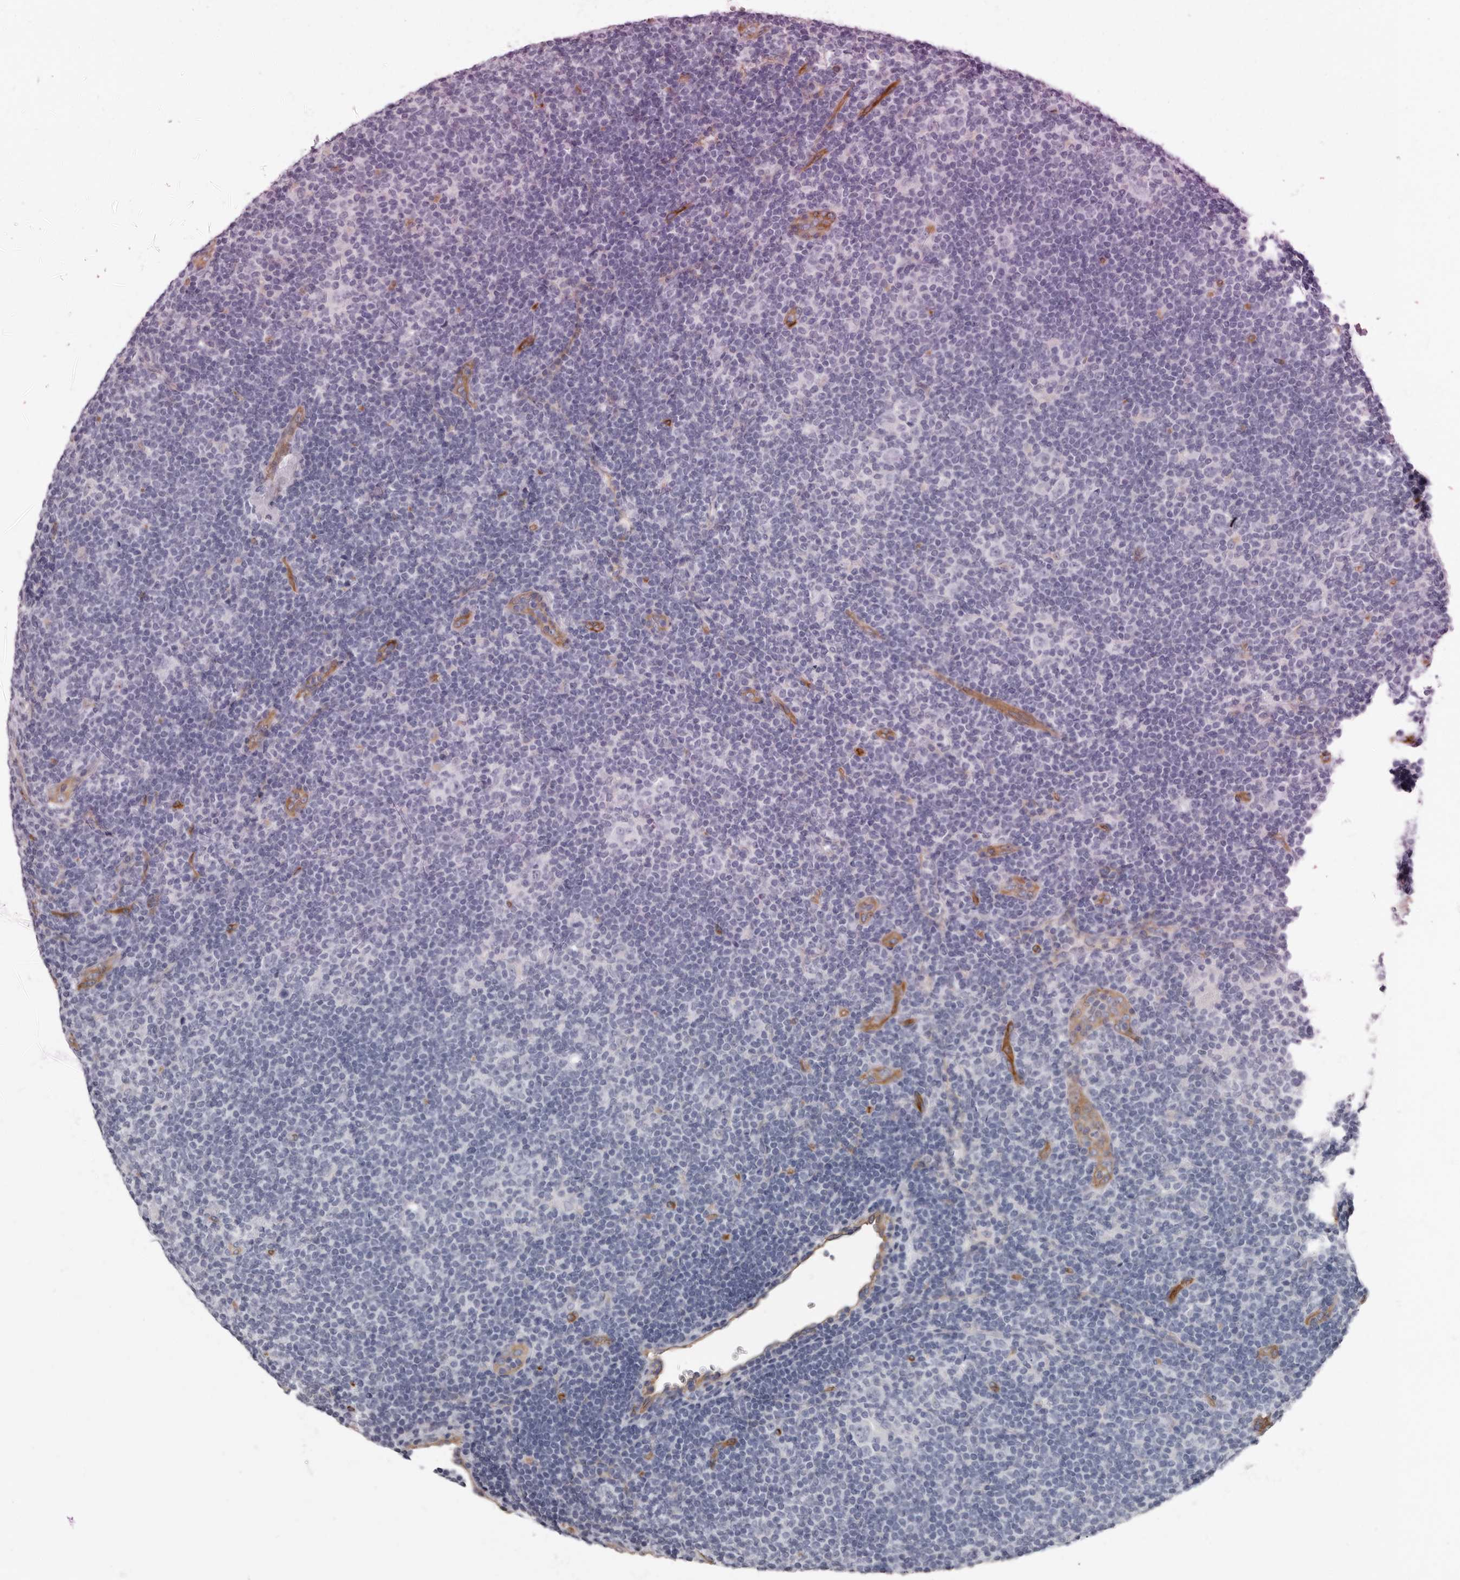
{"staining": {"intensity": "negative", "quantity": "none", "location": "none"}, "tissue": "lymphoma", "cell_type": "Tumor cells", "image_type": "cancer", "snomed": [{"axis": "morphology", "description": "Hodgkin's disease, NOS"}, {"axis": "topography", "description": "Lymph node"}], "caption": "A high-resolution micrograph shows immunohistochemistry (IHC) staining of Hodgkin's disease, which shows no significant staining in tumor cells. (Brightfield microscopy of DAB immunohistochemistry (IHC) at high magnification).", "gene": "ADGRL4", "patient": {"sex": "female", "age": 57}}